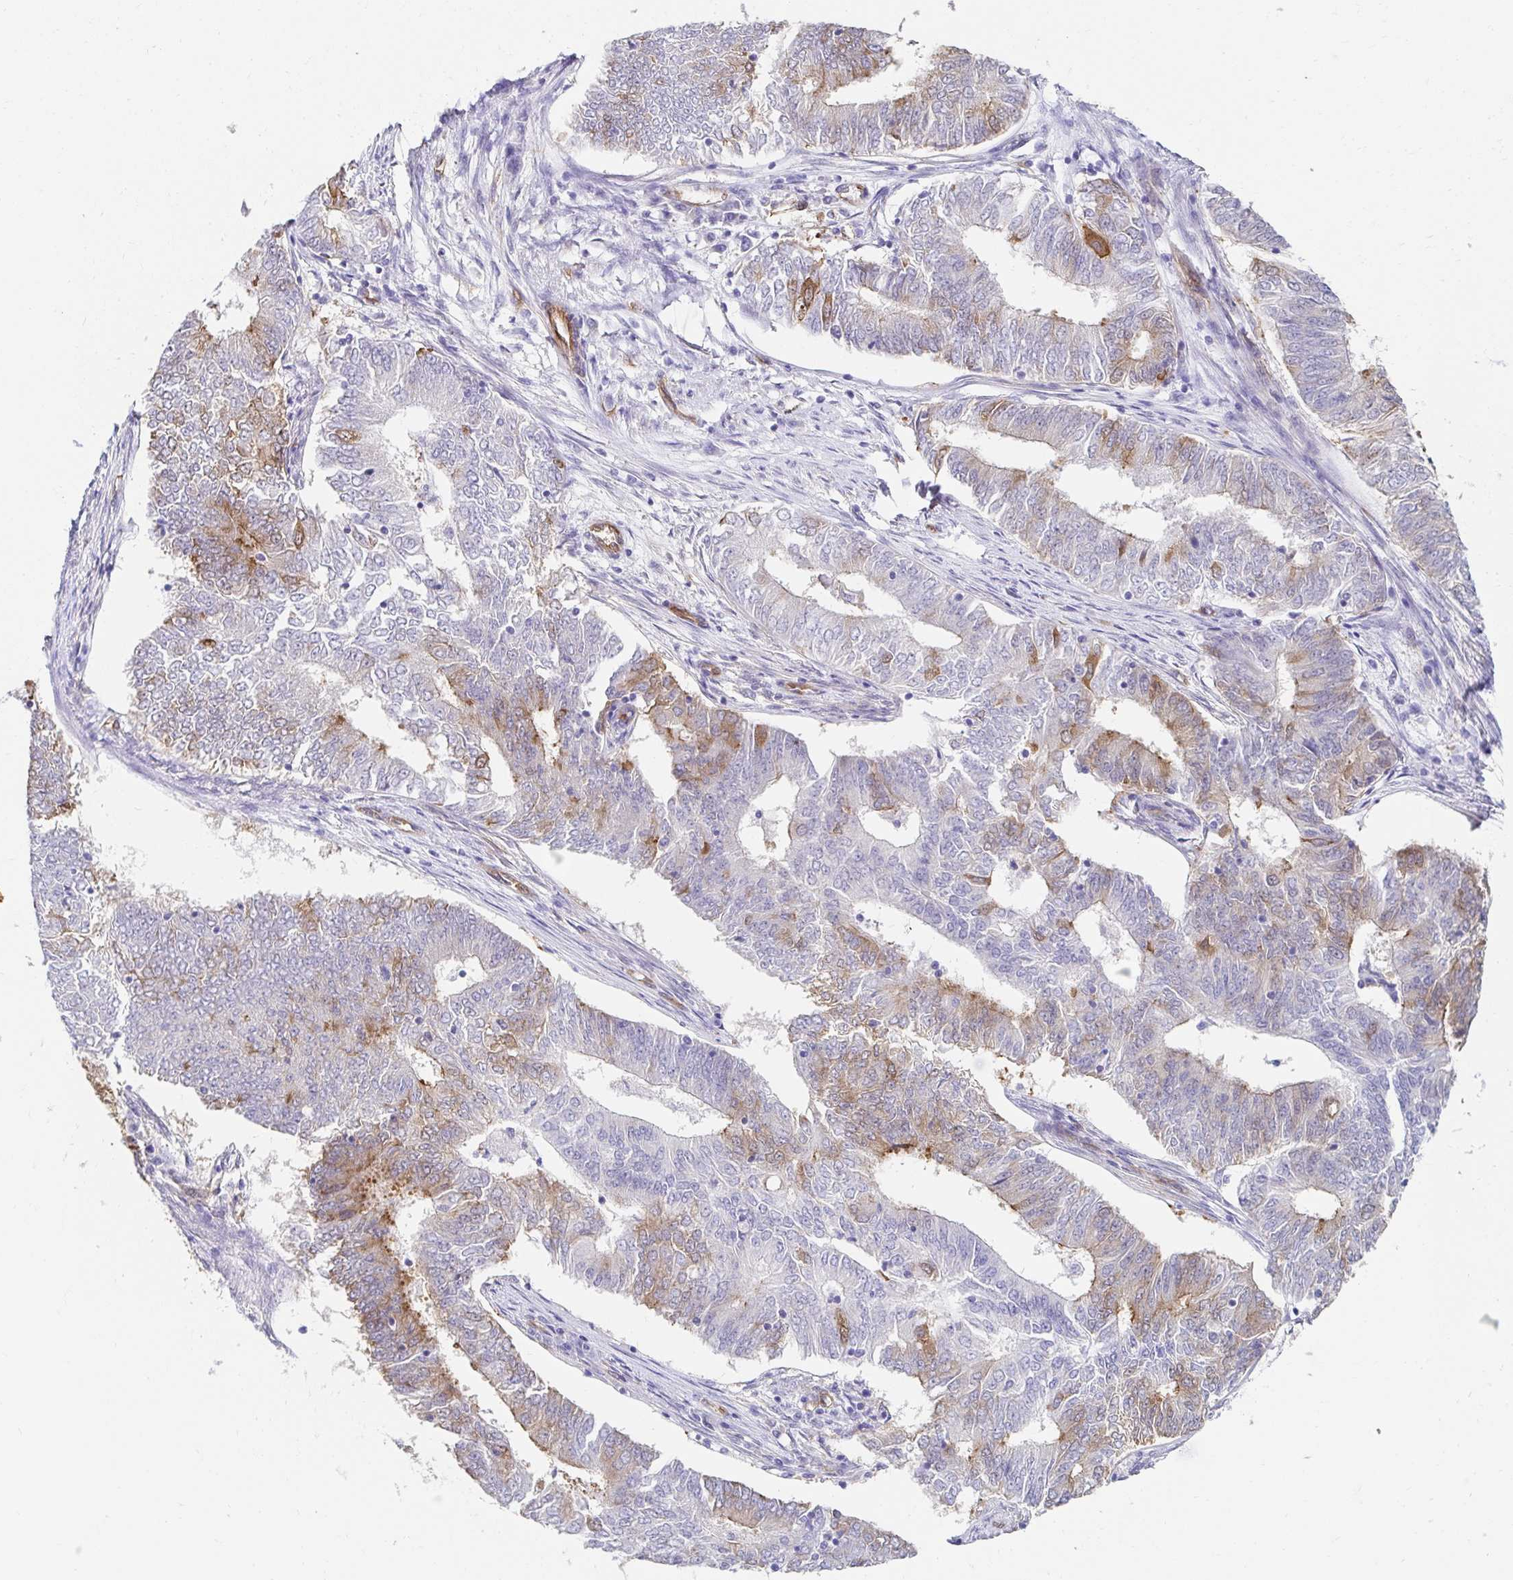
{"staining": {"intensity": "moderate", "quantity": "25%-75%", "location": "cytoplasmic/membranous"}, "tissue": "endometrial cancer", "cell_type": "Tumor cells", "image_type": "cancer", "snomed": [{"axis": "morphology", "description": "Adenocarcinoma, NOS"}, {"axis": "topography", "description": "Endometrium"}], "caption": "Tumor cells reveal medium levels of moderate cytoplasmic/membranous staining in approximately 25%-75% of cells in human endometrial cancer. (DAB IHC, brown staining for protein, blue staining for nuclei).", "gene": "CTTN", "patient": {"sex": "female", "age": 62}}